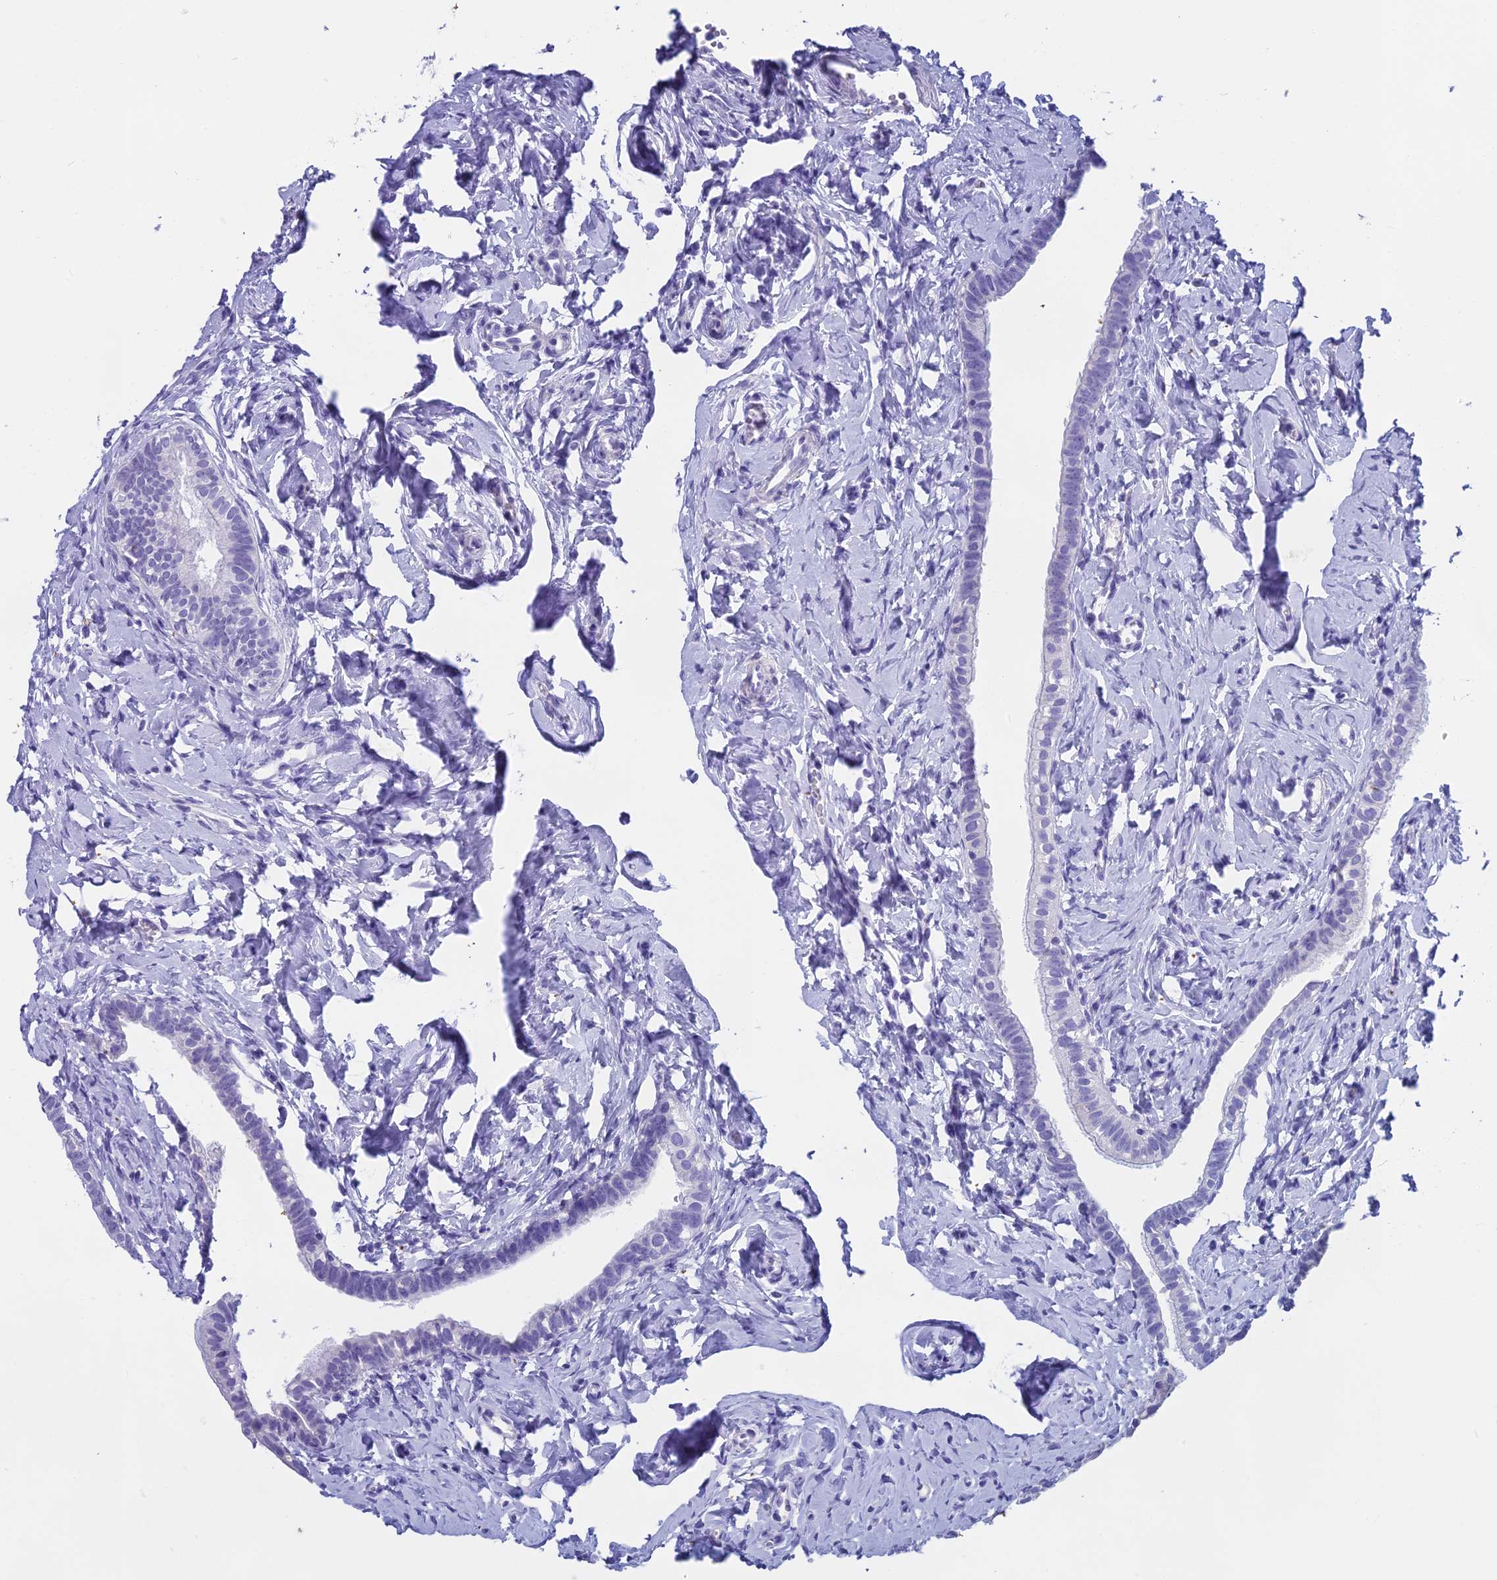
{"staining": {"intensity": "negative", "quantity": "none", "location": "none"}, "tissue": "fallopian tube", "cell_type": "Glandular cells", "image_type": "normal", "snomed": [{"axis": "morphology", "description": "Normal tissue, NOS"}, {"axis": "topography", "description": "Fallopian tube"}], "caption": "Photomicrograph shows no protein expression in glandular cells of benign fallopian tube. Brightfield microscopy of IHC stained with DAB (3,3'-diaminobenzidine) (brown) and hematoxylin (blue), captured at high magnification.", "gene": "UNC80", "patient": {"sex": "female", "age": 66}}